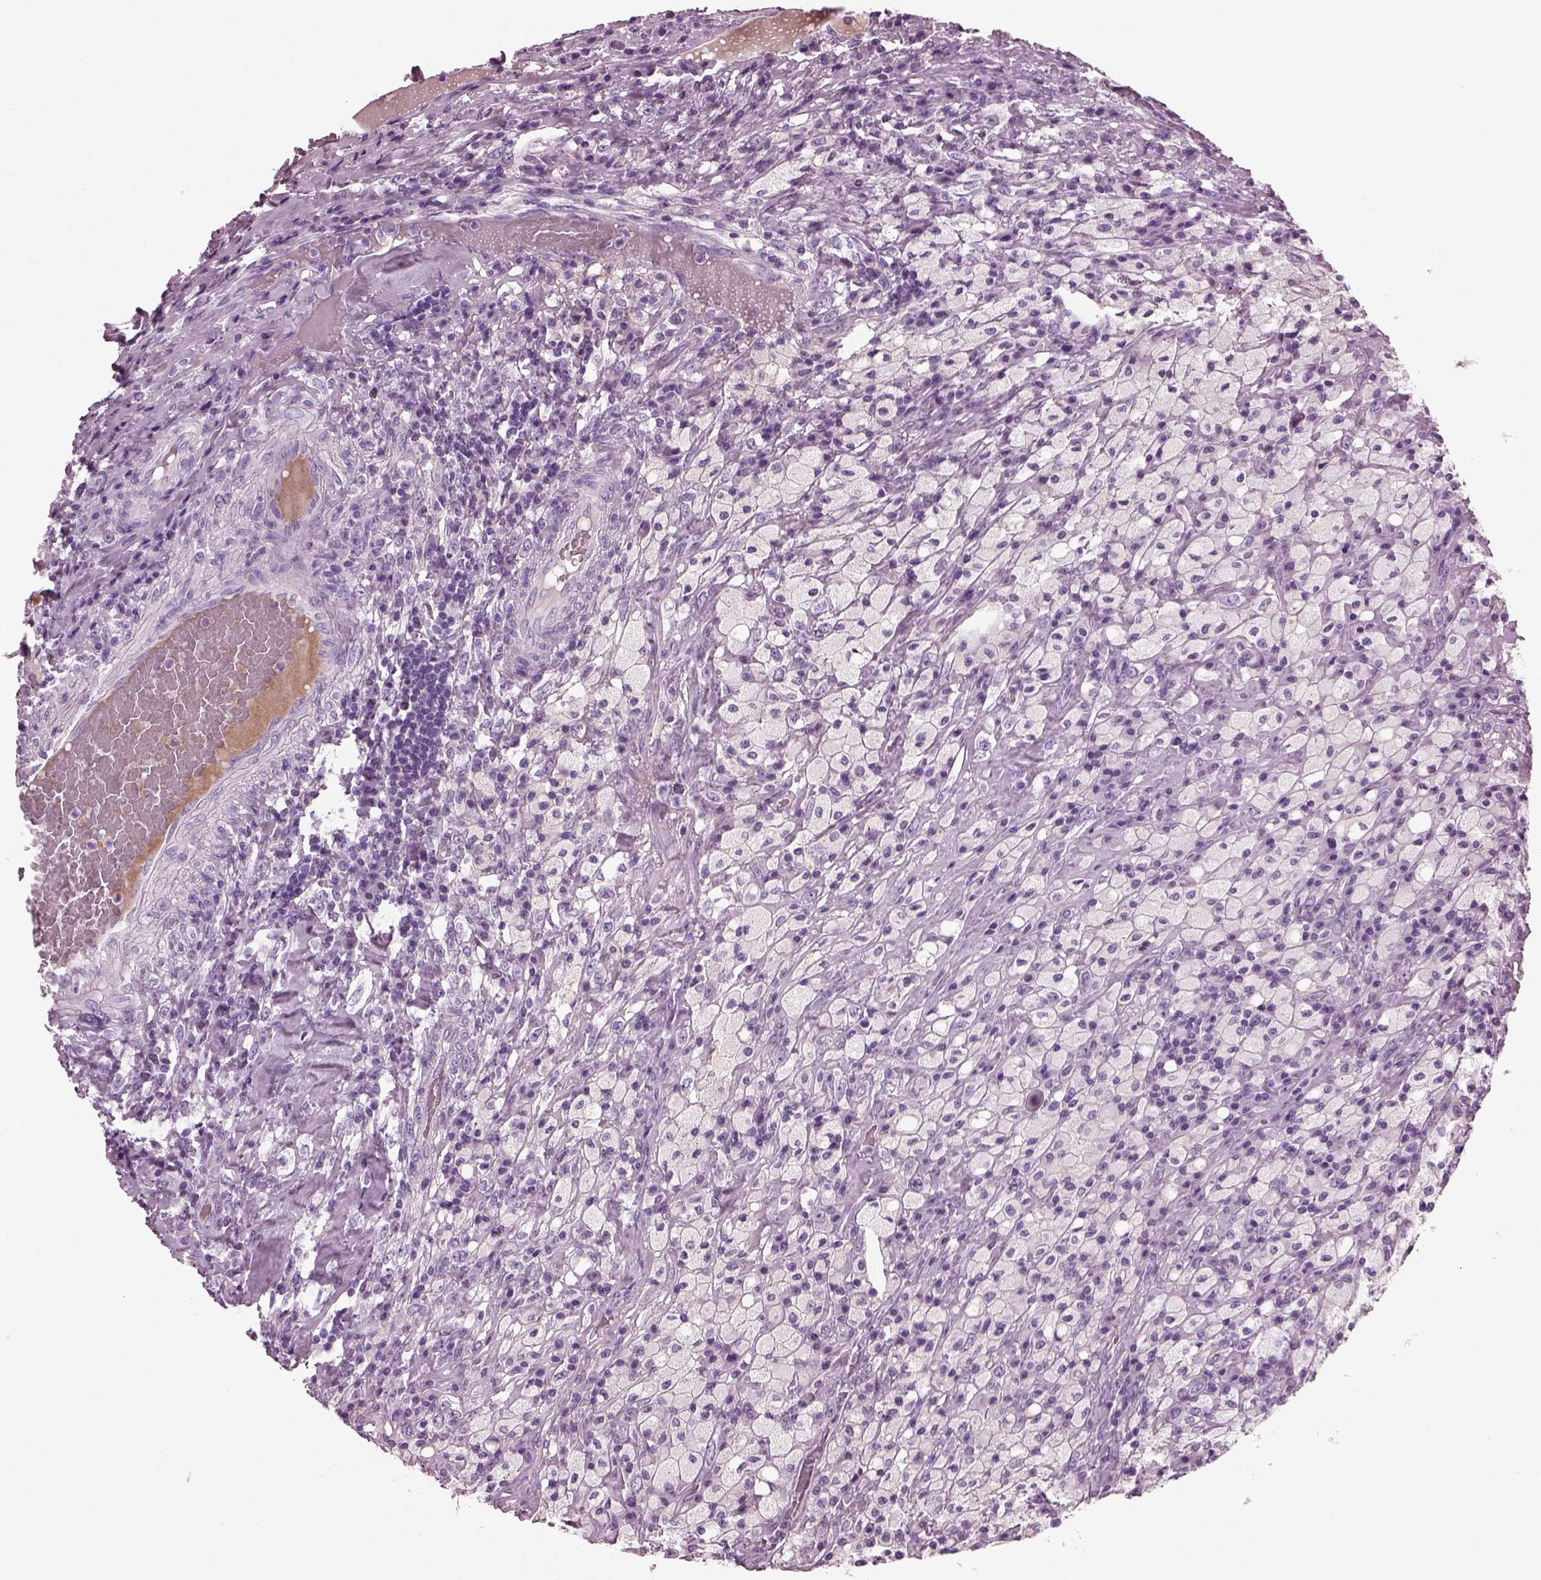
{"staining": {"intensity": "negative", "quantity": "none", "location": "none"}, "tissue": "testis cancer", "cell_type": "Tumor cells", "image_type": "cancer", "snomed": [{"axis": "morphology", "description": "Necrosis, NOS"}, {"axis": "morphology", "description": "Carcinoma, Embryonal, NOS"}, {"axis": "topography", "description": "Testis"}], "caption": "Tumor cells show no significant protein positivity in testis cancer. (Stains: DAB (3,3'-diaminobenzidine) immunohistochemistry with hematoxylin counter stain, Microscopy: brightfield microscopy at high magnification).", "gene": "KRTAP3-2", "patient": {"sex": "male", "age": 19}}